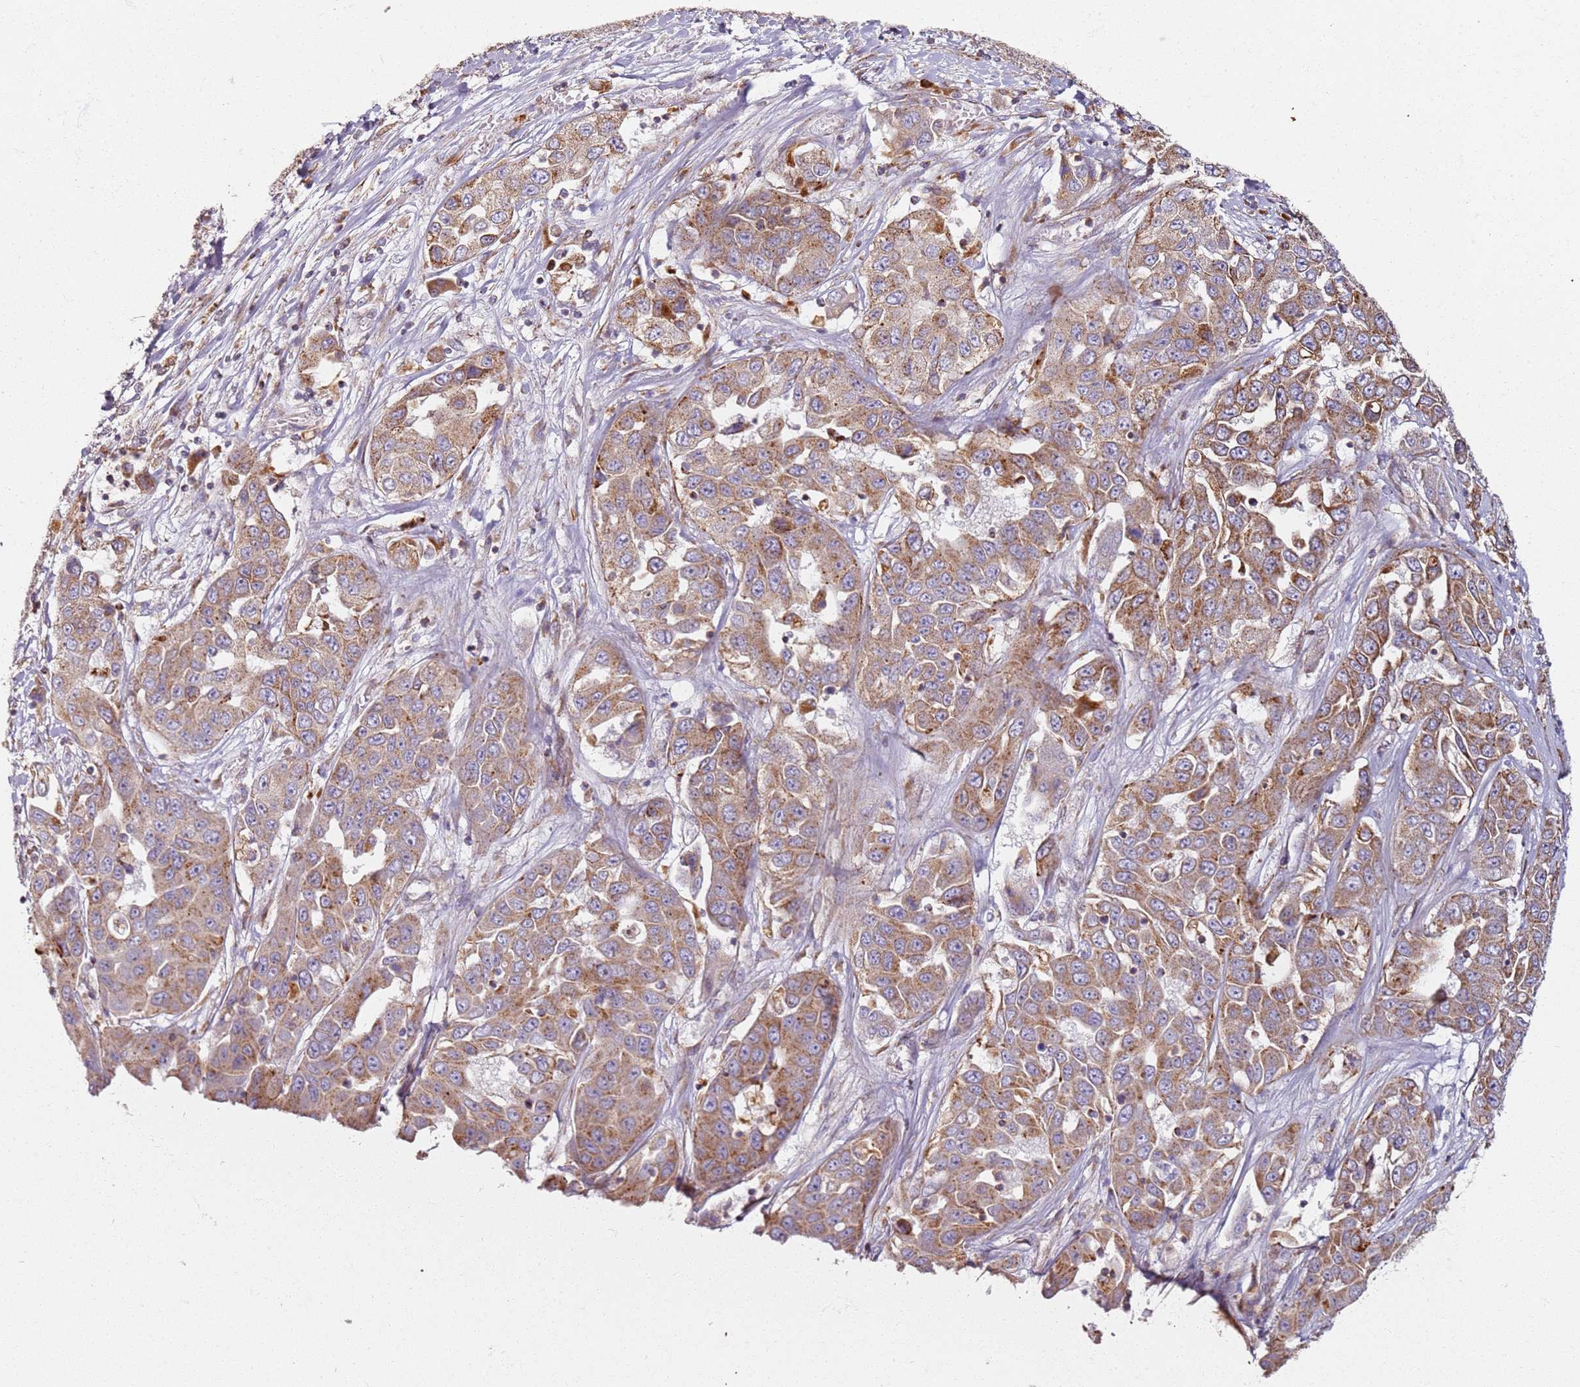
{"staining": {"intensity": "moderate", "quantity": ">75%", "location": "cytoplasmic/membranous"}, "tissue": "liver cancer", "cell_type": "Tumor cells", "image_type": "cancer", "snomed": [{"axis": "morphology", "description": "Cholangiocarcinoma"}, {"axis": "topography", "description": "Liver"}], "caption": "Immunohistochemical staining of liver cancer shows medium levels of moderate cytoplasmic/membranous positivity in about >75% of tumor cells.", "gene": "PROKR2", "patient": {"sex": "female", "age": 52}}